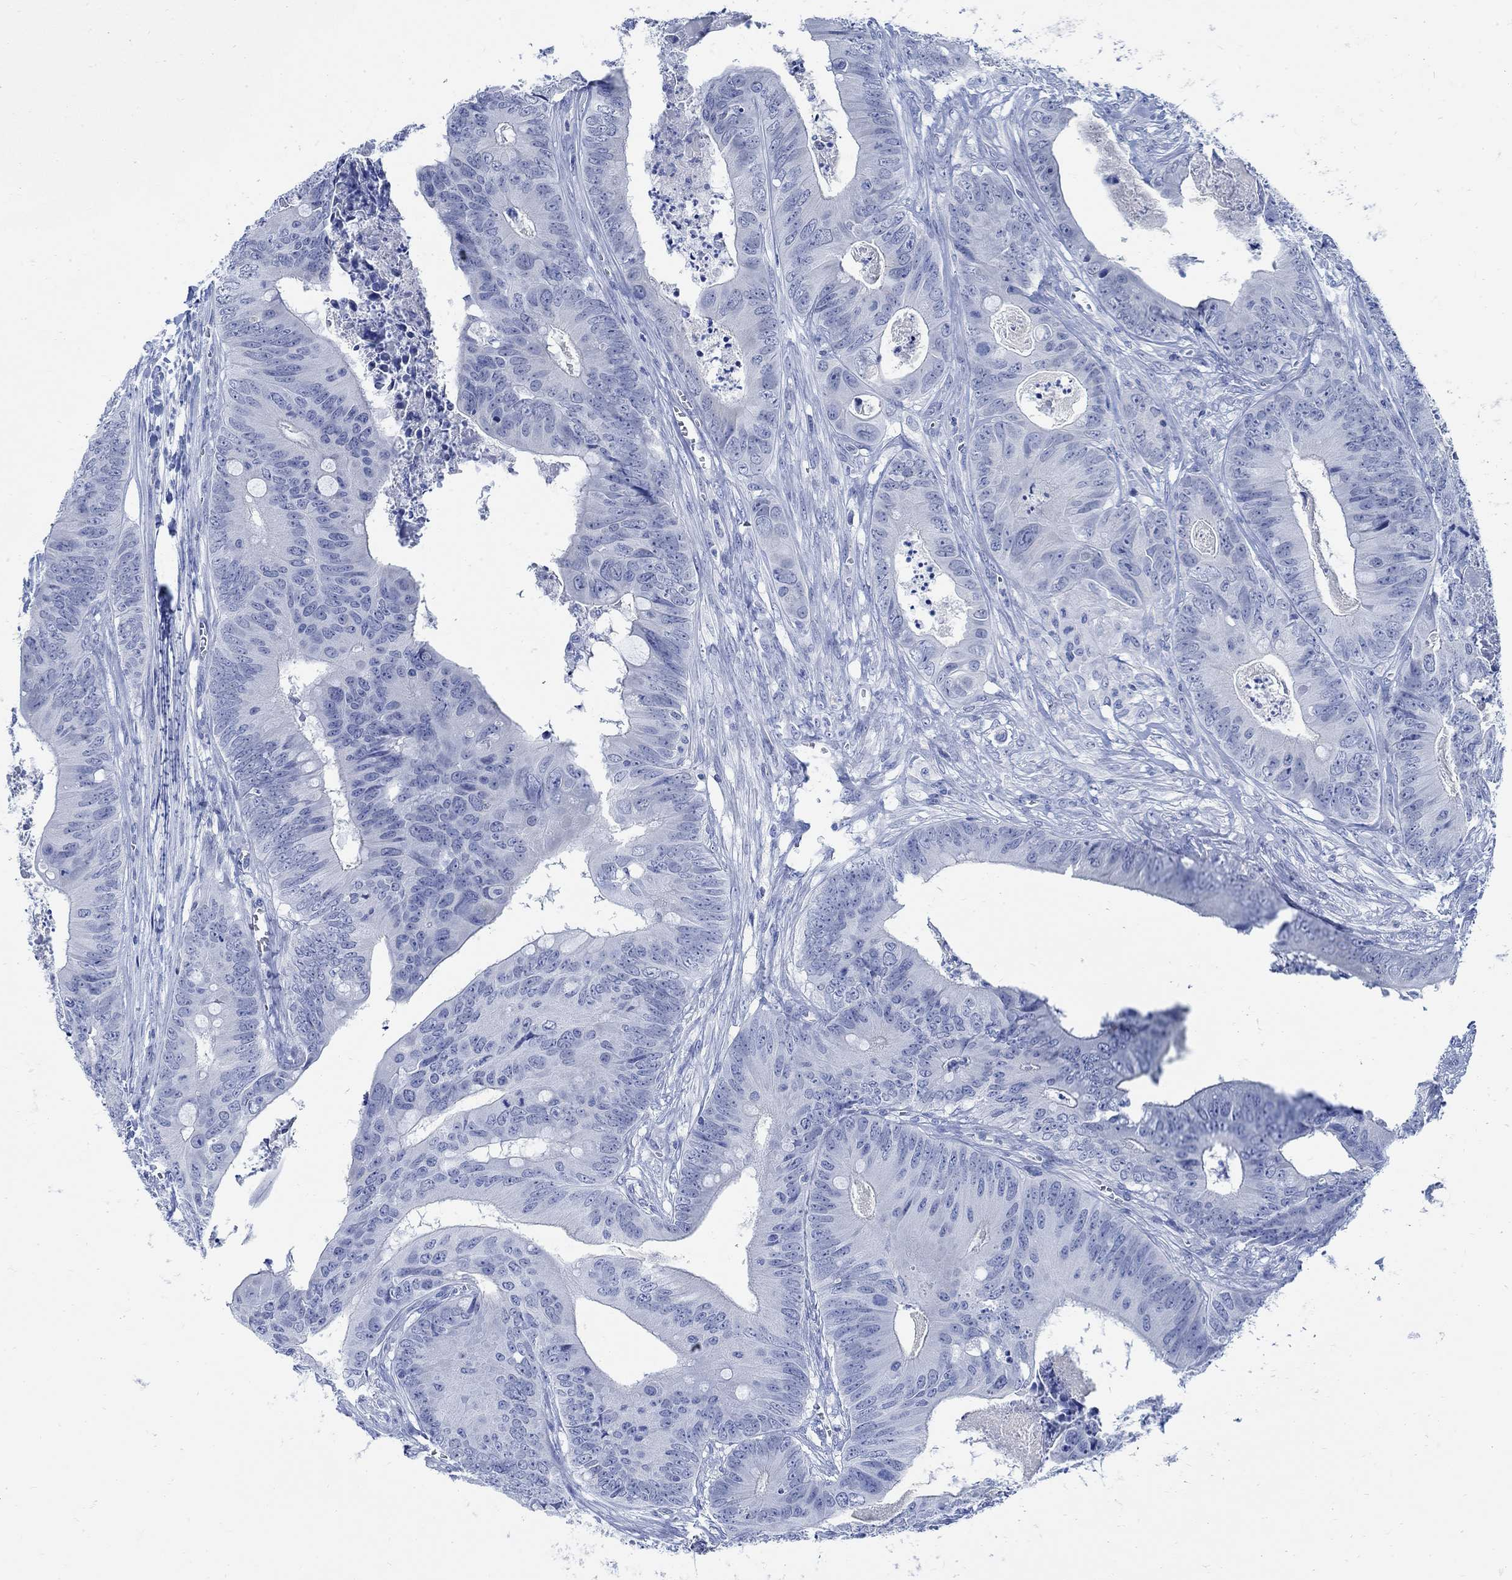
{"staining": {"intensity": "negative", "quantity": "none", "location": "none"}, "tissue": "colorectal cancer", "cell_type": "Tumor cells", "image_type": "cancer", "snomed": [{"axis": "morphology", "description": "Adenocarcinoma, NOS"}, {"axis": "topography", "description": "Colon"}], "caption": "Immunohistochemistry image of colorectal cancer stained for a protein (brown), which displays no positivity in tumor cells. Nuclei are stained in blue.", "gene": "CAMK2N1", "patient": {"sex": "male", "age": 84}}